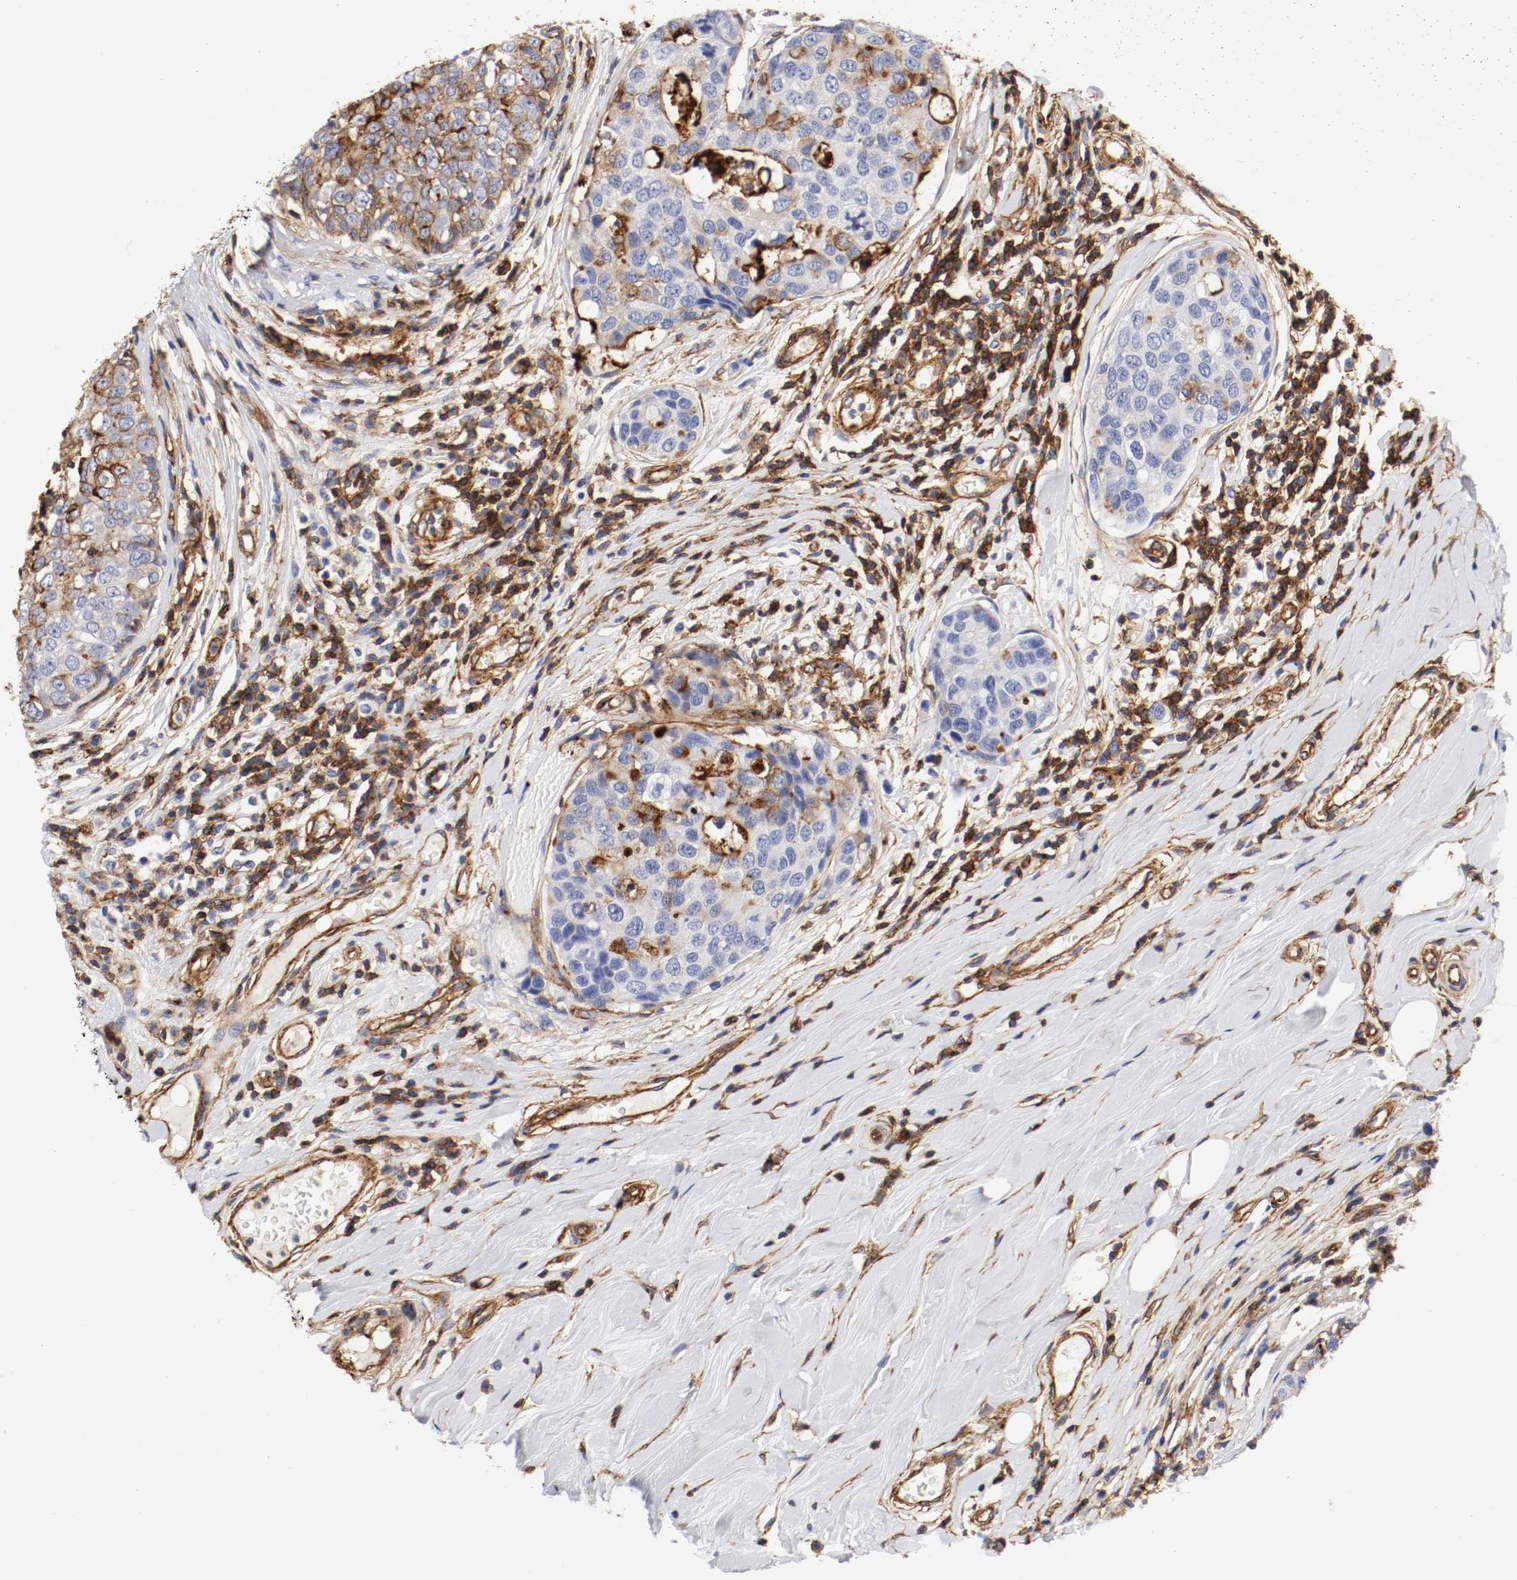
{"staining": {"intensity": "moderate", "quantity": "<25%", "location": "cytoplasmic/membranous"}, "tissue": "breast cancer", "cell_type": "Tumor cells", "image_type": "cancer", "snomed": [{"axis": "morphology", "description": "Duct carcinoma"}, {"axis": "topography", "description": "Breast"}], "caption": "Protein expression by IHC displays moderate cytoplasmic/membranous positivity in approximately <25% of tumor cells in breast invasive ductal carcinoma.", "gene": "IFITM1", "patient": {"sex": "female", "age": 27}}